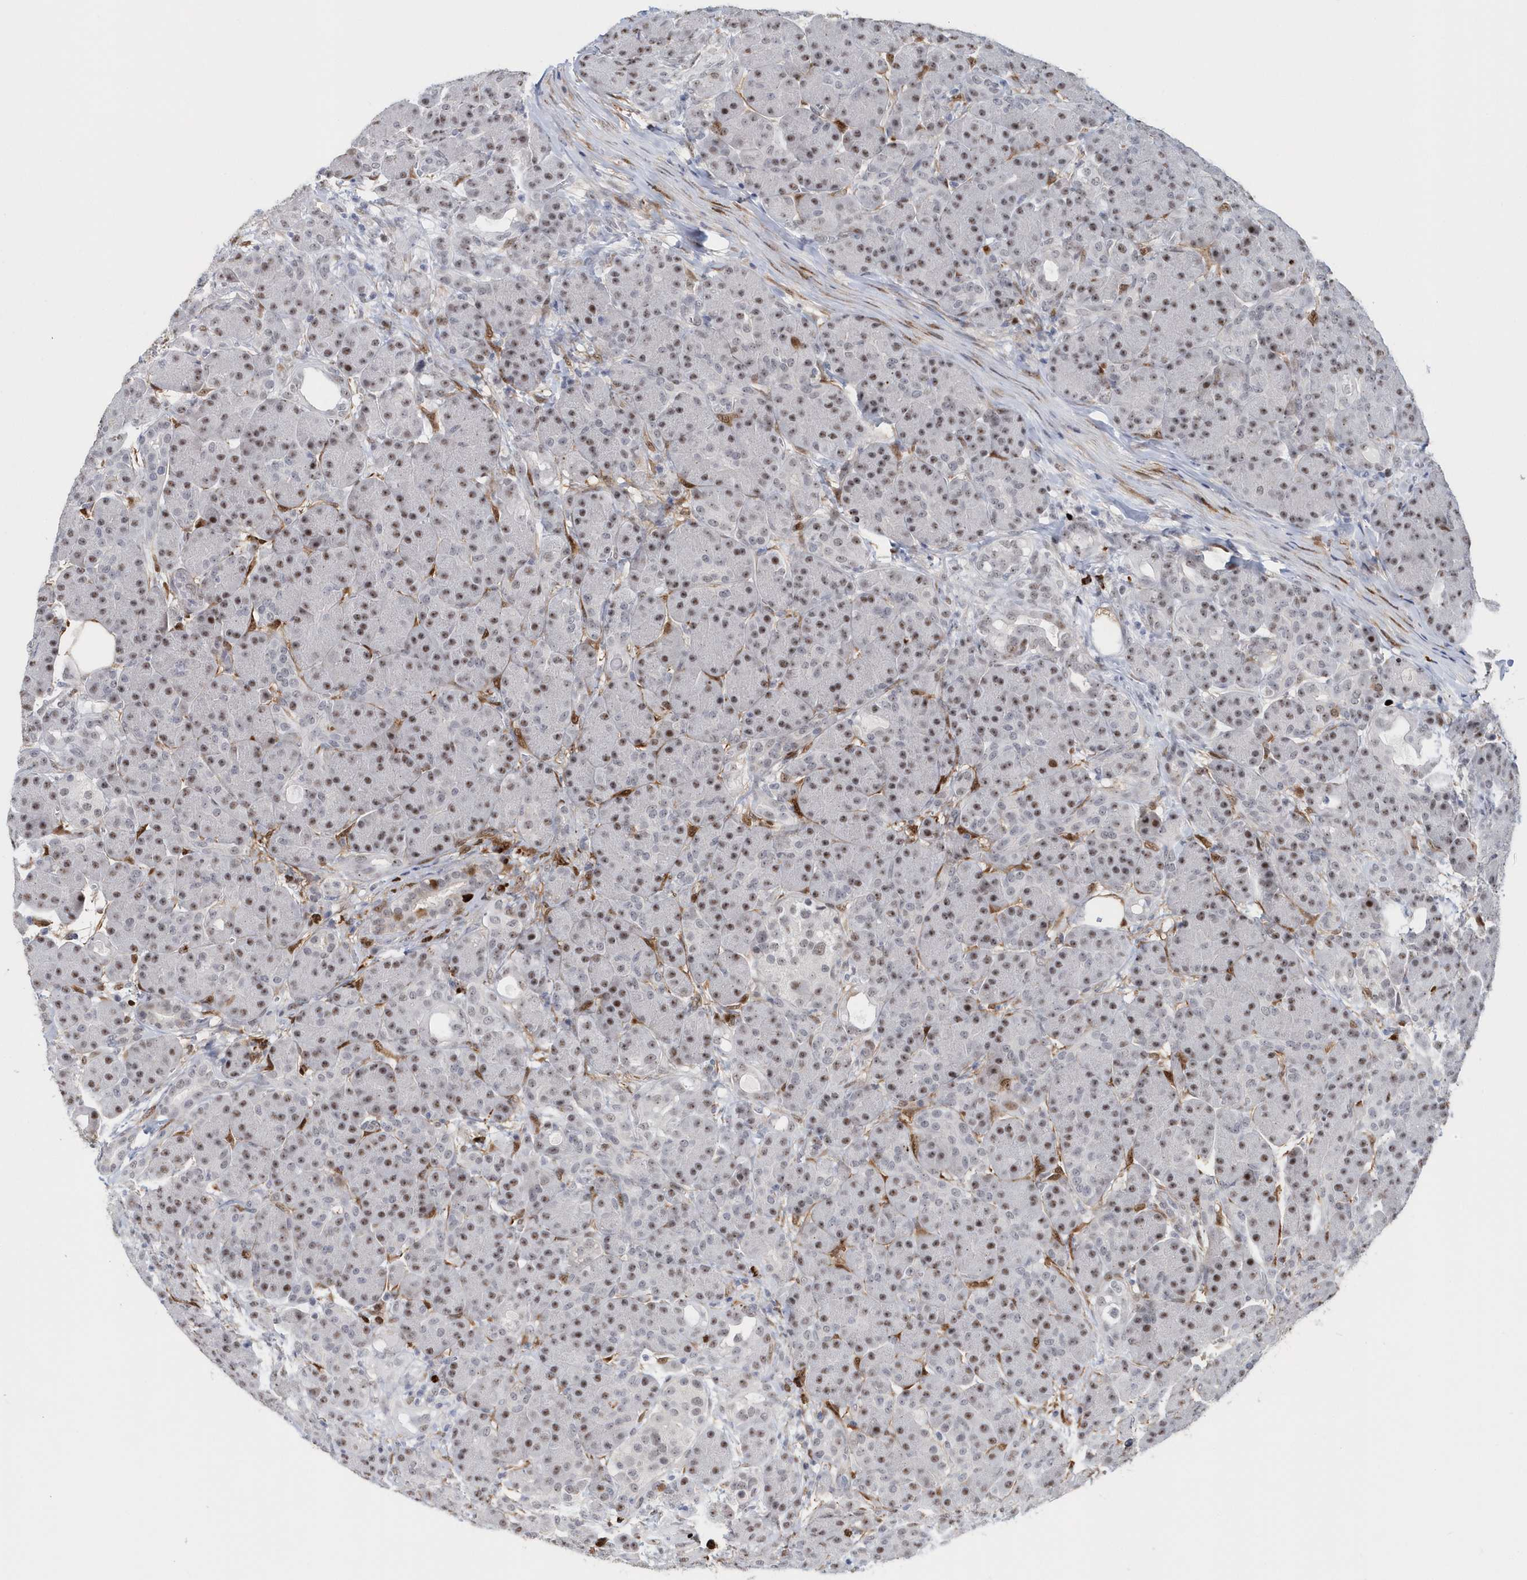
{"staining": {"intensity": "moderate", "quantity": "<25%", "location": "nuclear"}, "tissue": "pancreas", "cell_type": "Exocrine glandular cells", "image_type": "normal", "snomed": [{"axis": "morphology", "description": "Normal tissue, NOS"}, {"axis": "topography", "description": "Pancreas"}], "caption": "The immunohistochemical stain shows moderate nuclear staining in exocrine glandular cells of normal pancreas. (DAB = brown stain, brightfield microscopy at high magnification).", "gene": "ASCL4", "patient": {"sex": "male", "age": 63}}